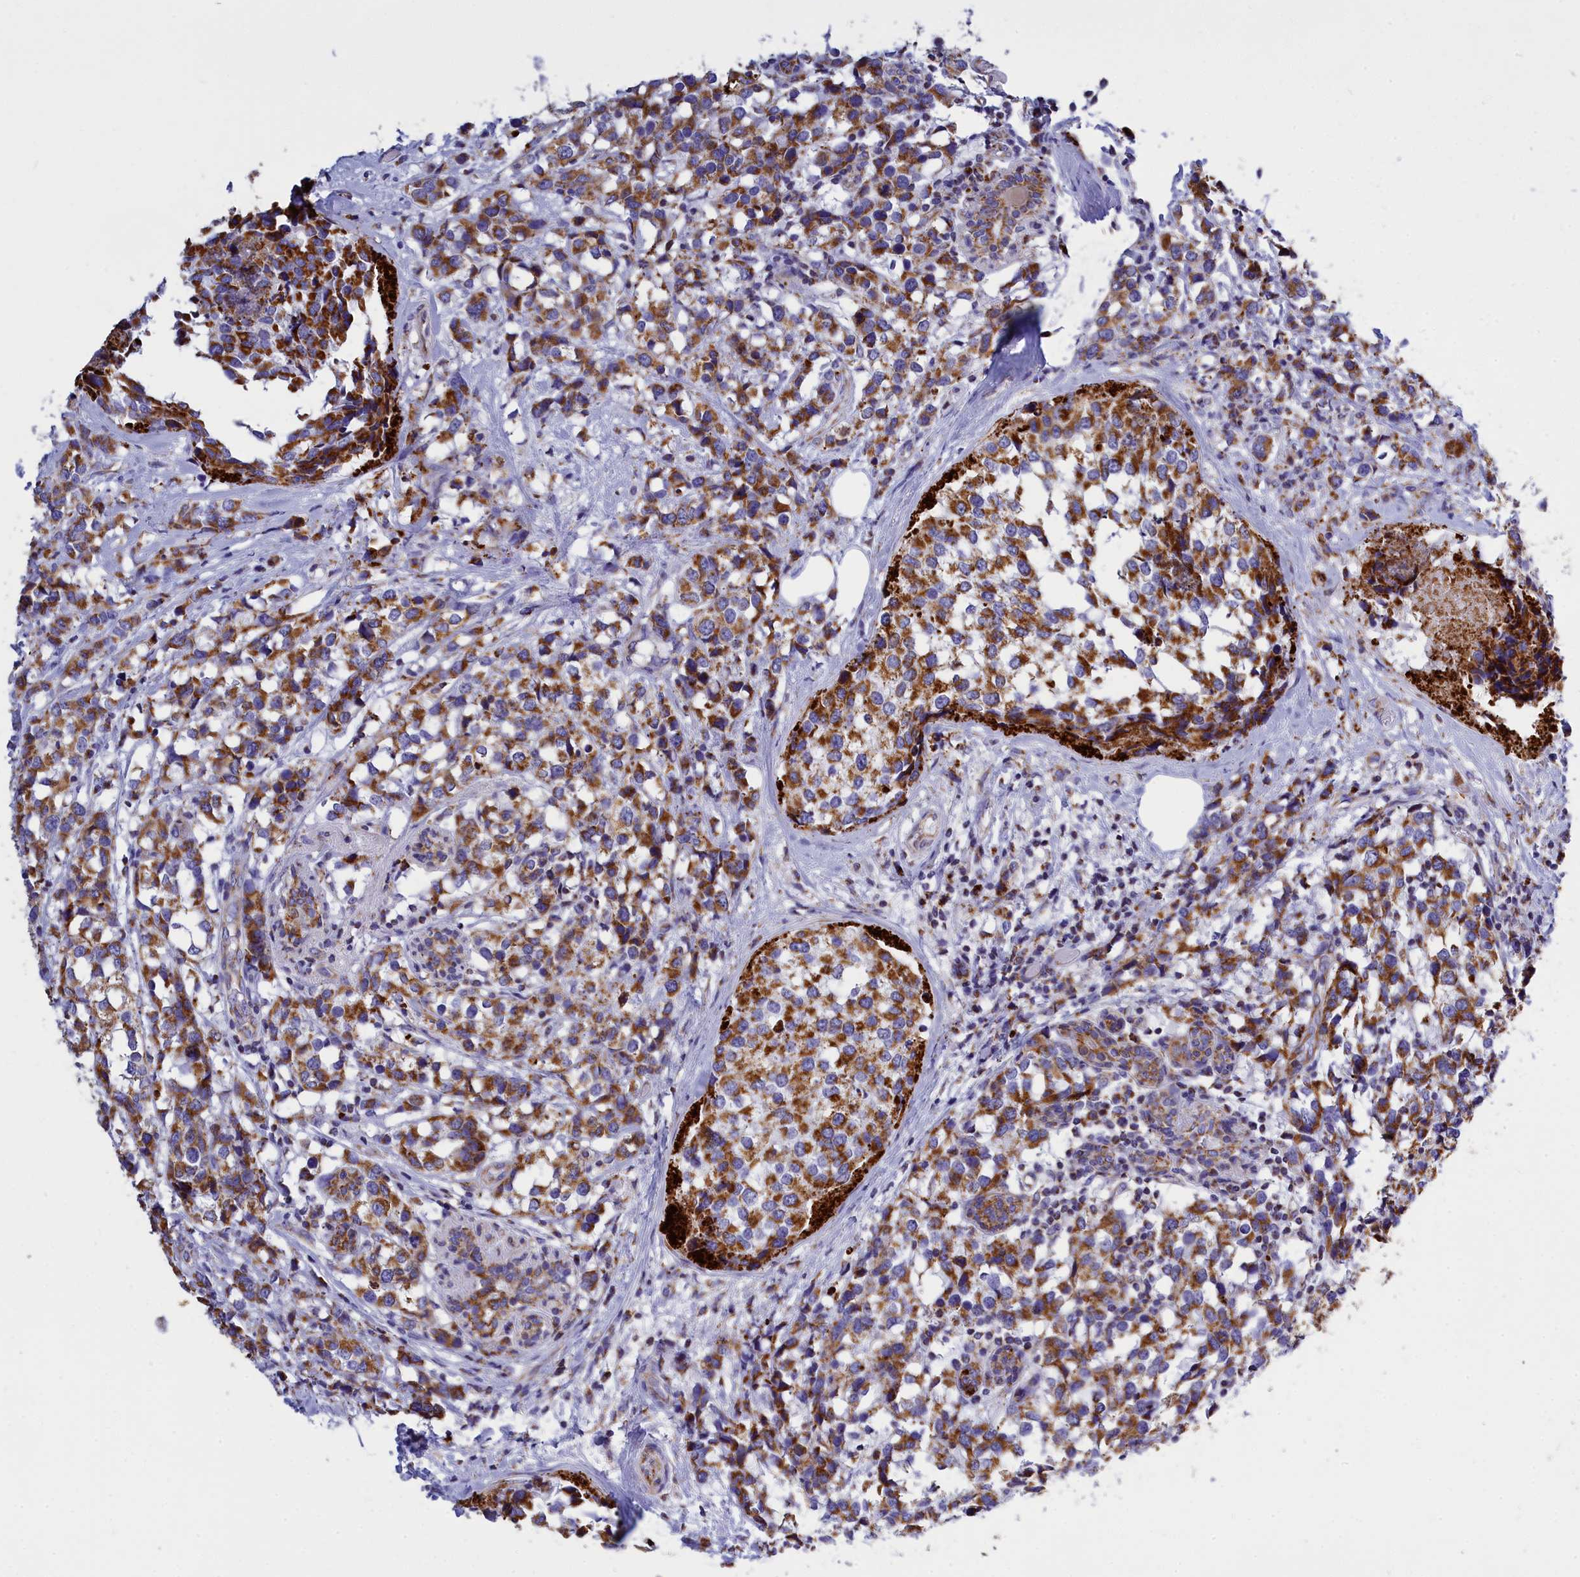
{"staining": {"intensity": "strong", "quantity": ">75%", "location": "cytoplasmic/membranous"}, "tissue": "breast cancer", "cell_type": "Tumor cells", "image_type": "cancer", "snomed": [{"axis": "morphology", "description": "Lobular carcinoma"}, {"axis": "topography", "description": "Breast"}], "caption": "The micrograph shows staining of breast cancer, revealing strong cytoplasmic/membranous protein expression (brown color) within tumor cells. The protein of interest is stained brown, and the nuclei are stained in blue (DAB IHC with brightfield microscopy, high magnification).", "gene": "VDAC2", "patient": {"sex": "female", "age": 59}}